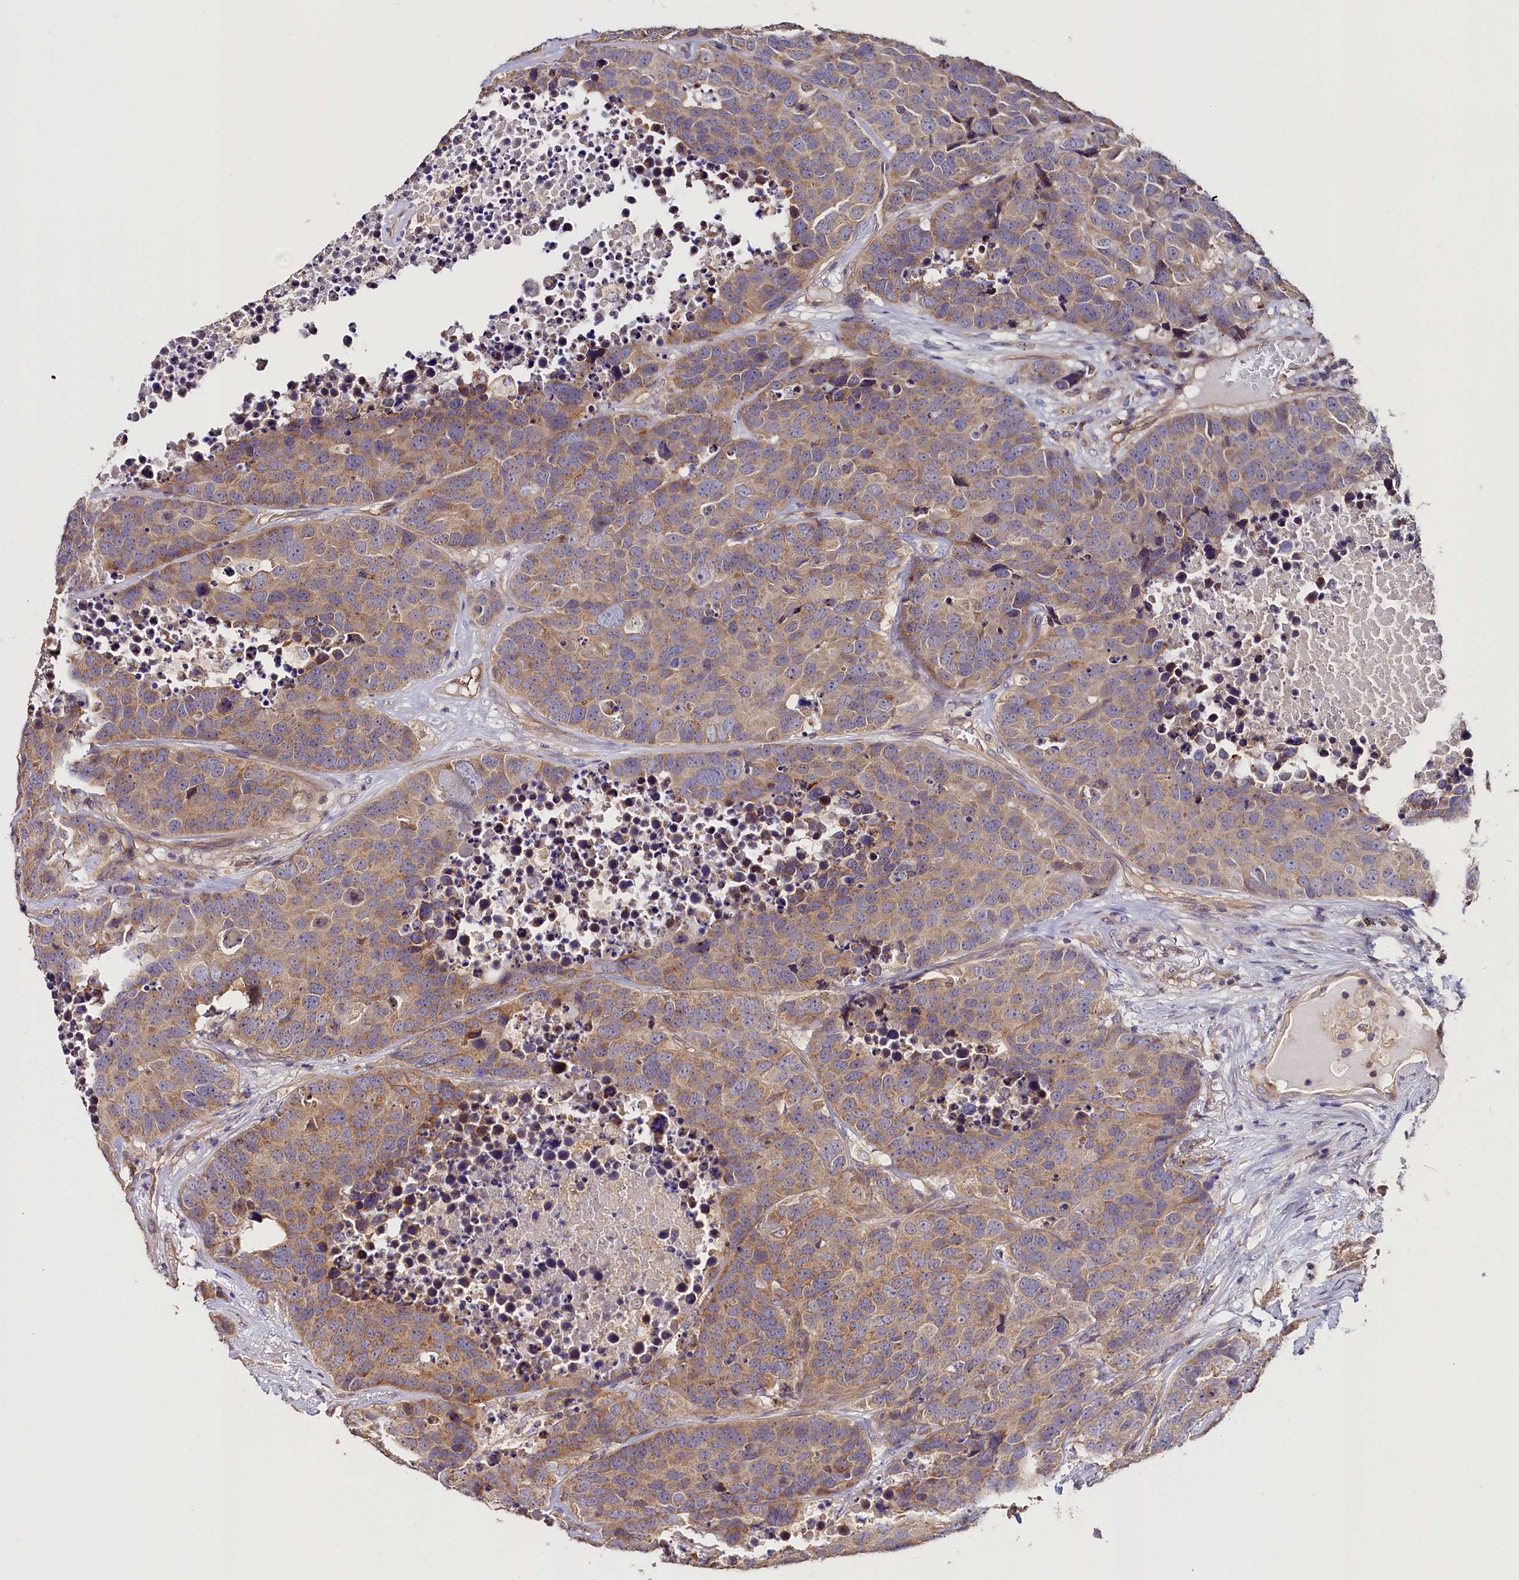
{"staining": {"intensity": "moderate", "quantity": ">75%", "location": "cytoplasmic/membranous"}, "tissue": "carcinoid", "cell_type": "Tumor cells", "image_type": "cancer", "snomed": [{"axis": "morphology", "description": "Carcinoid, malignant, NOS"}, {"axis": "topography", "description": "Lung"}], "caption": "A histopathology image showing moderate cytoplasmic/membranous expression in approximately >75% of tumor cells in carcinoid (malignant), as visualized by brown immunohistochemical staining.", "gene": "KATNB1", "patient": {"sex": "male", "age": 60}}